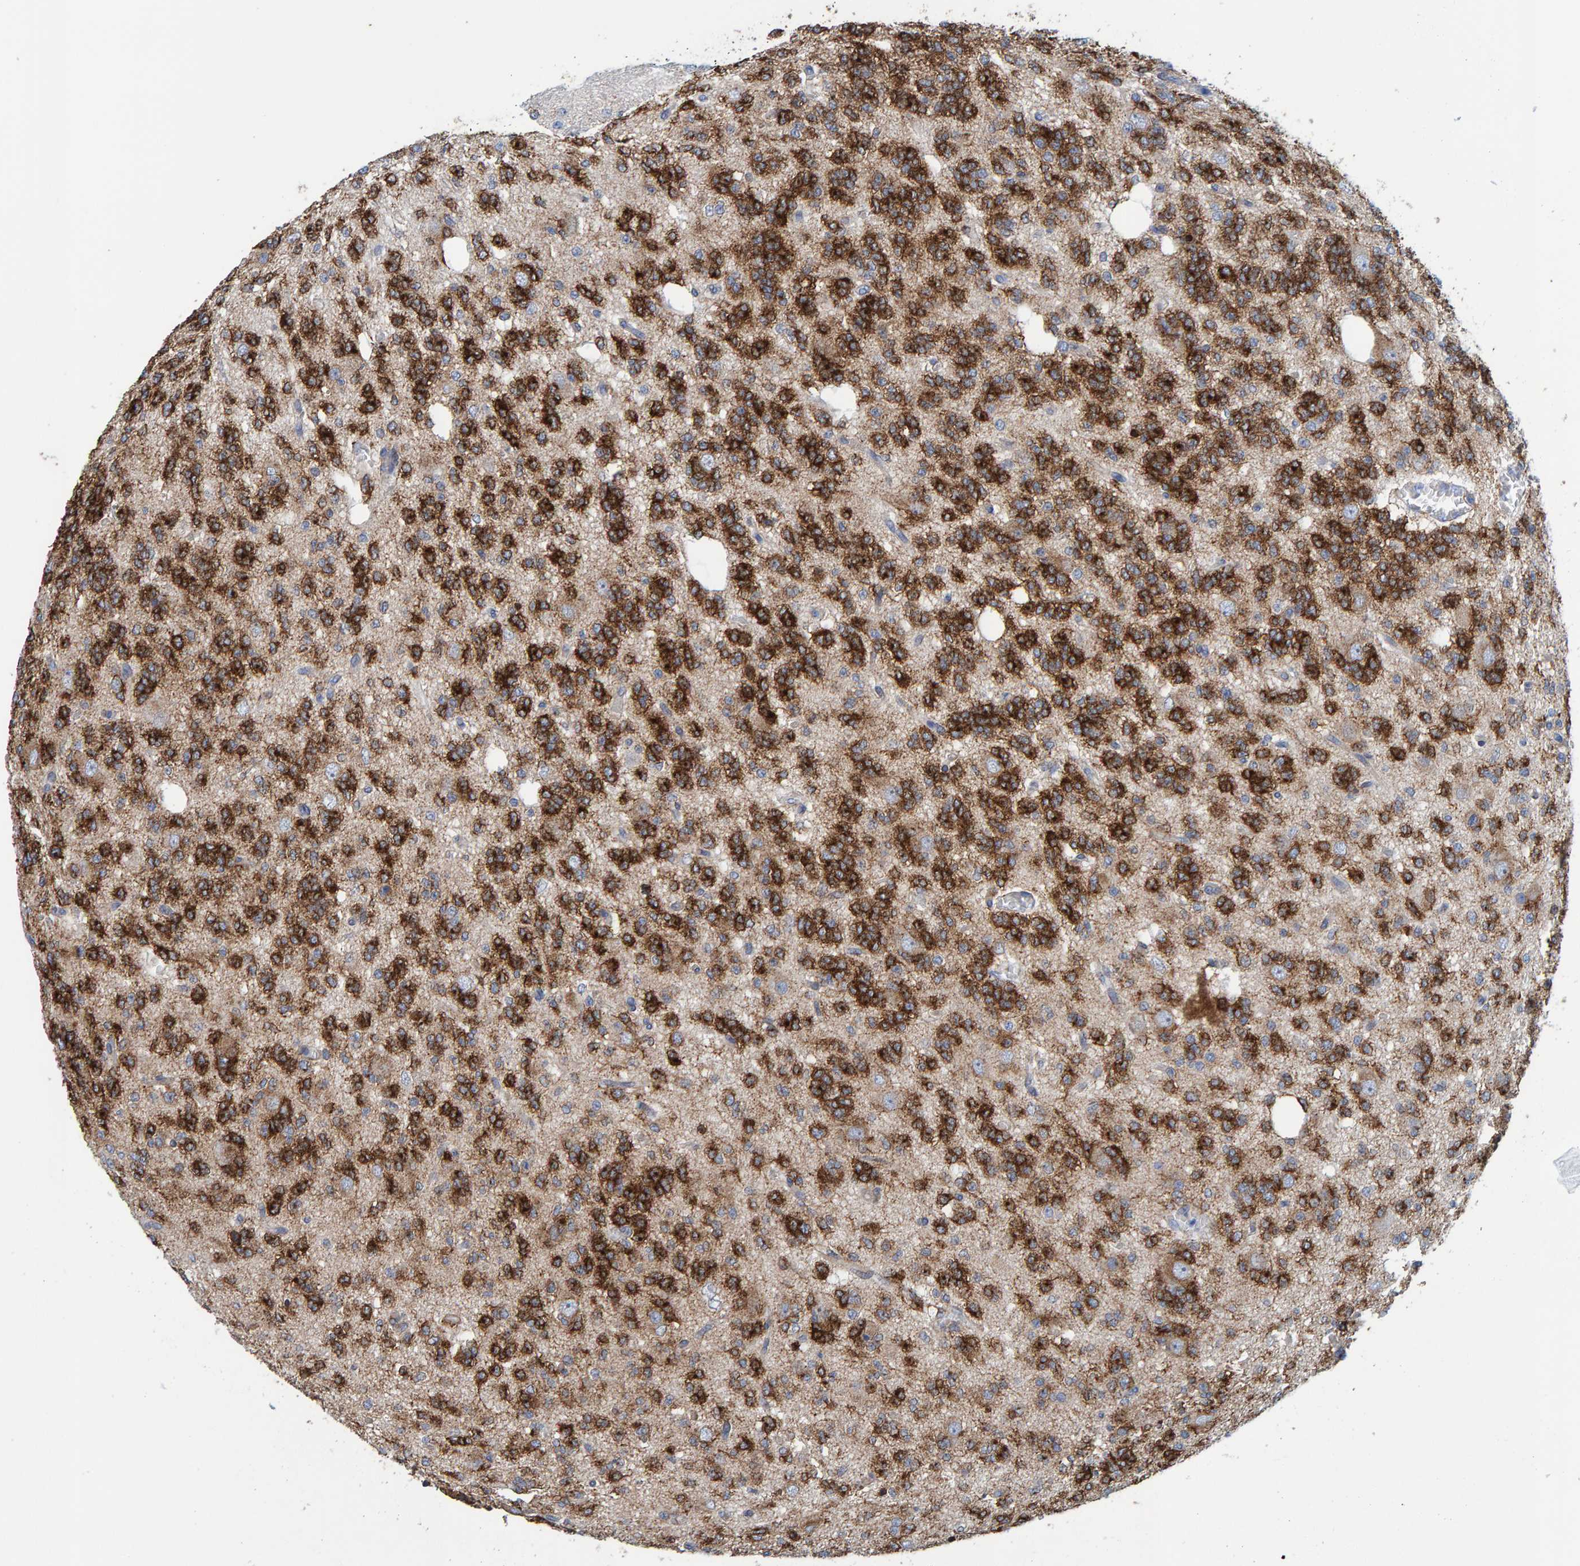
{"staining": {"intensity": "strong", "quantity": ">75%", "location": "cytoplasmic/membranous"}, "tissue": "glioma", "cell_type": "Tumor cells", "image_type": "cancer", "snomed": [{"axis": "morphology", "description": "Glioma, malignant, Low grade"}, {"axis": "topography", "description": "Brain"}], "caption": "Malignant low-grade glioma tissue reveals strong cytoplasmic/membranous positivity in approximately >75% of tumor cells", "gene": "LRP1", "patient": {"sex": "male", "age": 38}}